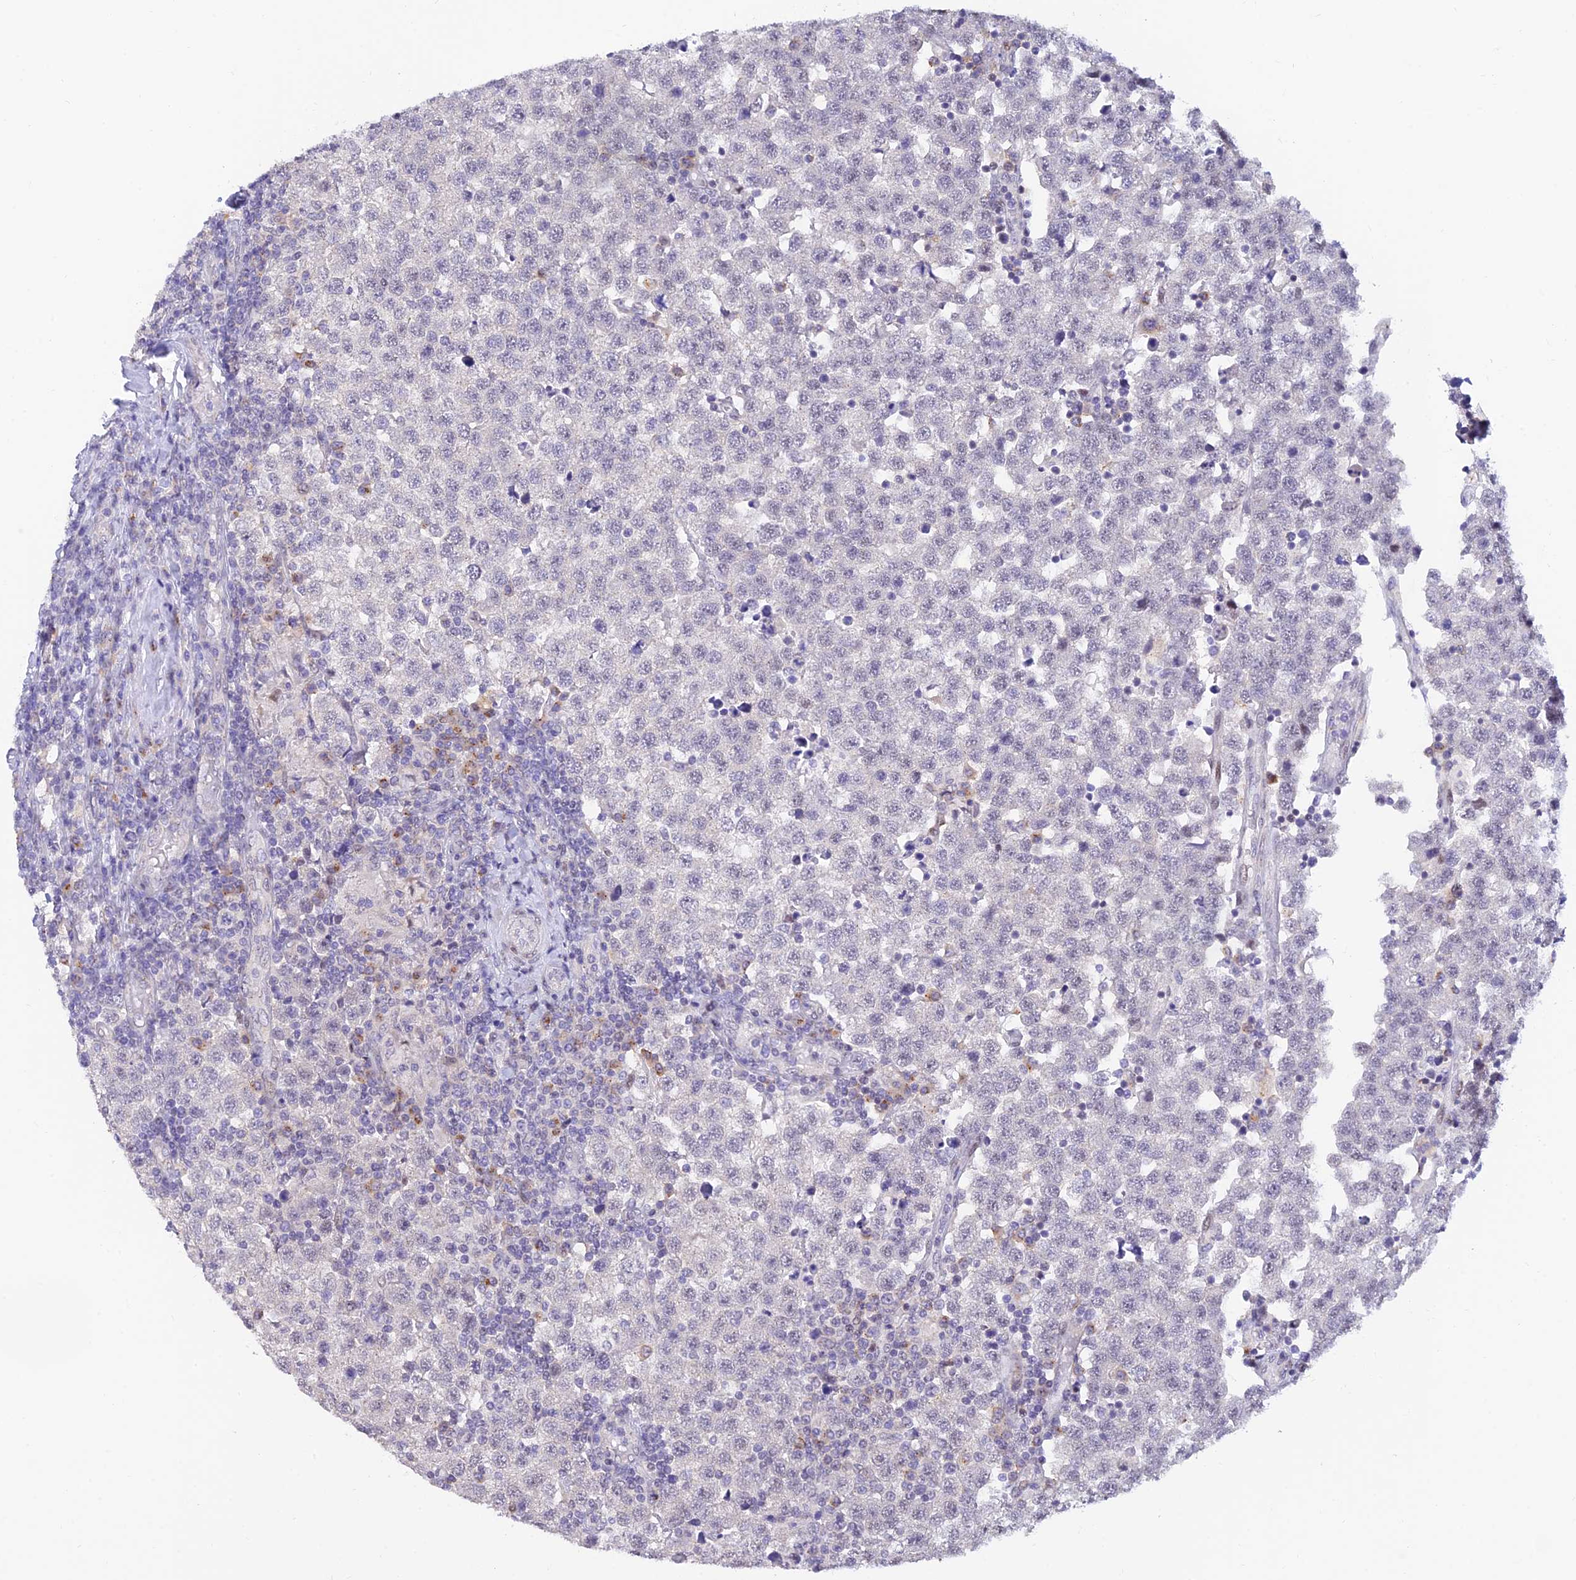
{"staining": {"intensity": "moderate", "quantity": "<25%", "location": "nuclear"}, "tissue": "testis cancer", "cell_type": "Tumor cells", "image_type": "cancer", "snomed": [{"axis": "morphology", "description": "Seminoma, NOS"}, {"axis": "topography", "description": "Testis"}], "caption": "This is an image of IHC staining of seminoma (testis), which shows moderate expression in the nuclear of tumor cells.", "gene": "INKA1", "patient": {"sex": "male", "age": 34}}